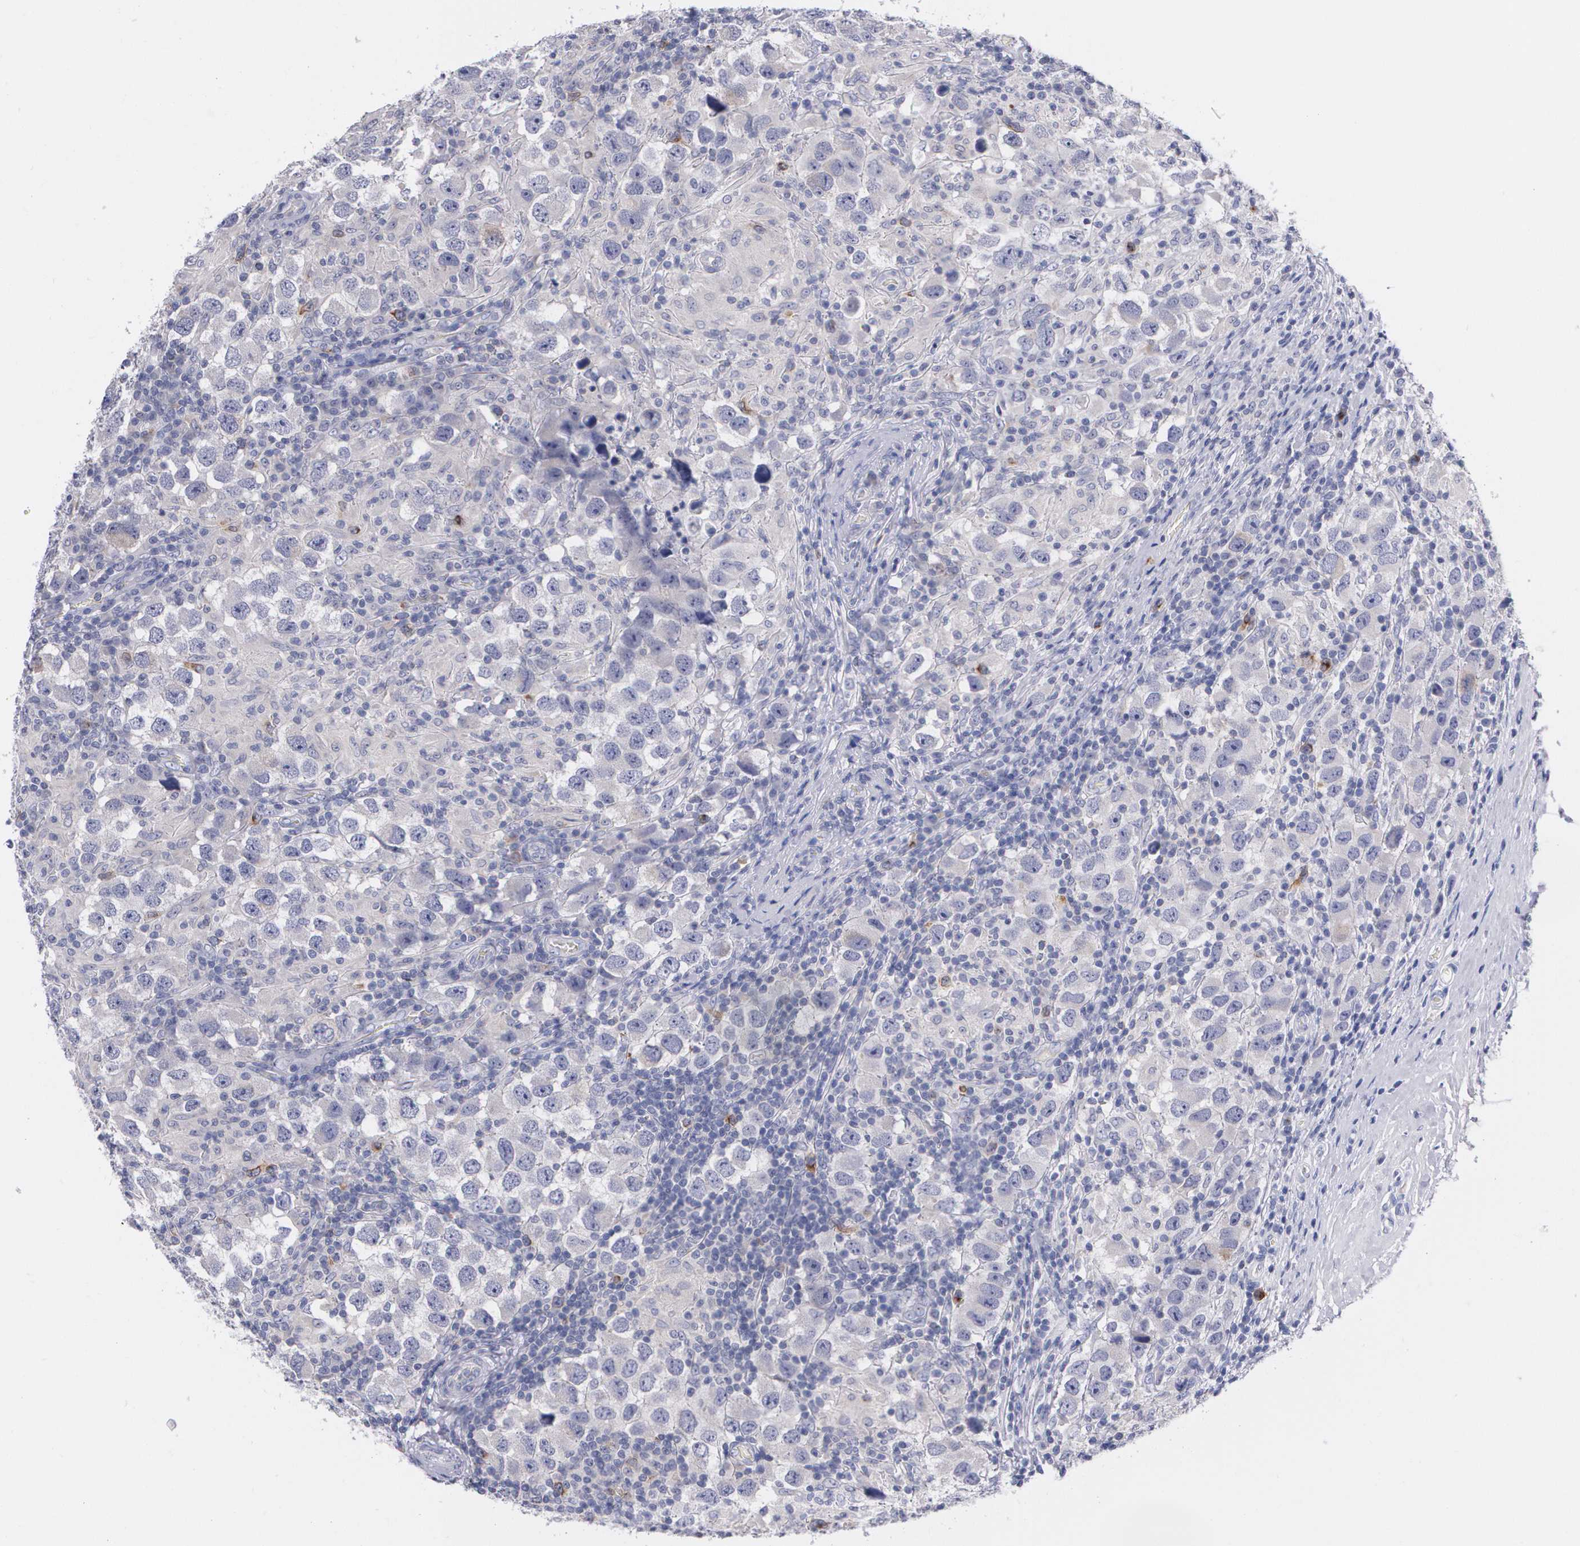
{"staining": {"intensity": "moderate", "quantity": "<25%", "location": "cytoplasmic/membranous"}, "tissue": "testis cancer", "cell_type": "Tumor cells", "image_type": "cancer", "snomed": [{"axis": "morphology", "description": "Carcinoma, Embryonal, NOS"}, {"axis": "topography", "description": "Testis"}], "caption": "Approximately <25% of tumor cells in embryonal carcinoma (testis) exhibit moderate cytoplasmic/membranous protein positivity as visualized by brown immunohistochemical staining.", "gene": "HMMR", "patient": {"sex": "male", "age": 21}}